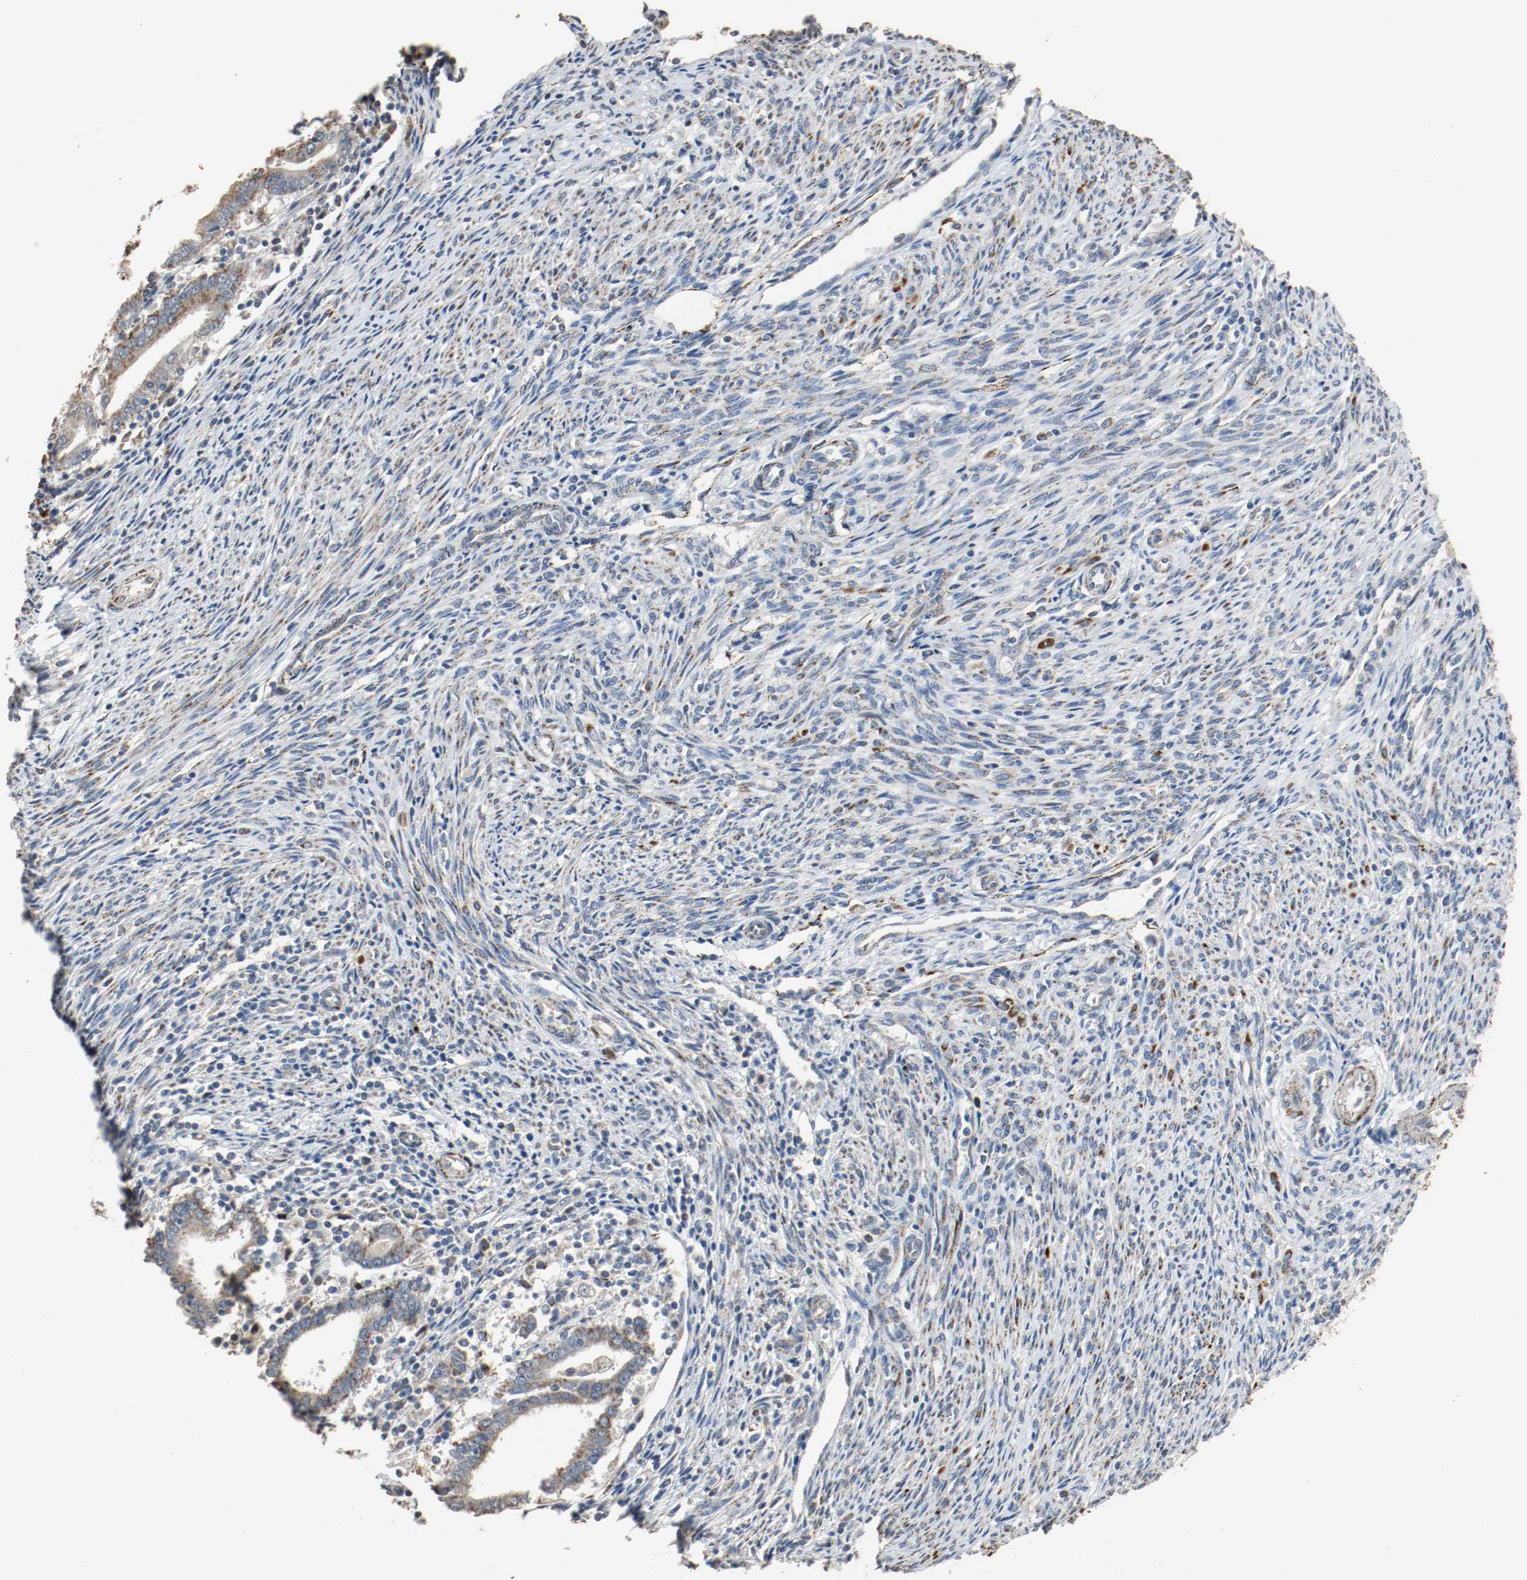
{"staining": {"intensity": "strong", "quantity": ">75%", "location": "cytoplasmic/membranous"}, "tissue": "endometrial cancer", "cell_type": "Tumor cells", "image_type": "cancer", "snomed": [{"axis": "morphology", "description": "Adenocarcinoma, NOS"}, {"axis": "topography", "description": "Uterus"}], "caption": "A micrograph of human endometrial cancer (adenocarcinoma) stained for a protein displays strong cytoplasmic/membranous brown staining in tumor cells. Using DAB (brown) and hematoxylin (blue) stains, captured at high magnification using brightfield microscopy.", "gene": "ALDH4A1", "patient": {"sex": "female", "age": 83}}